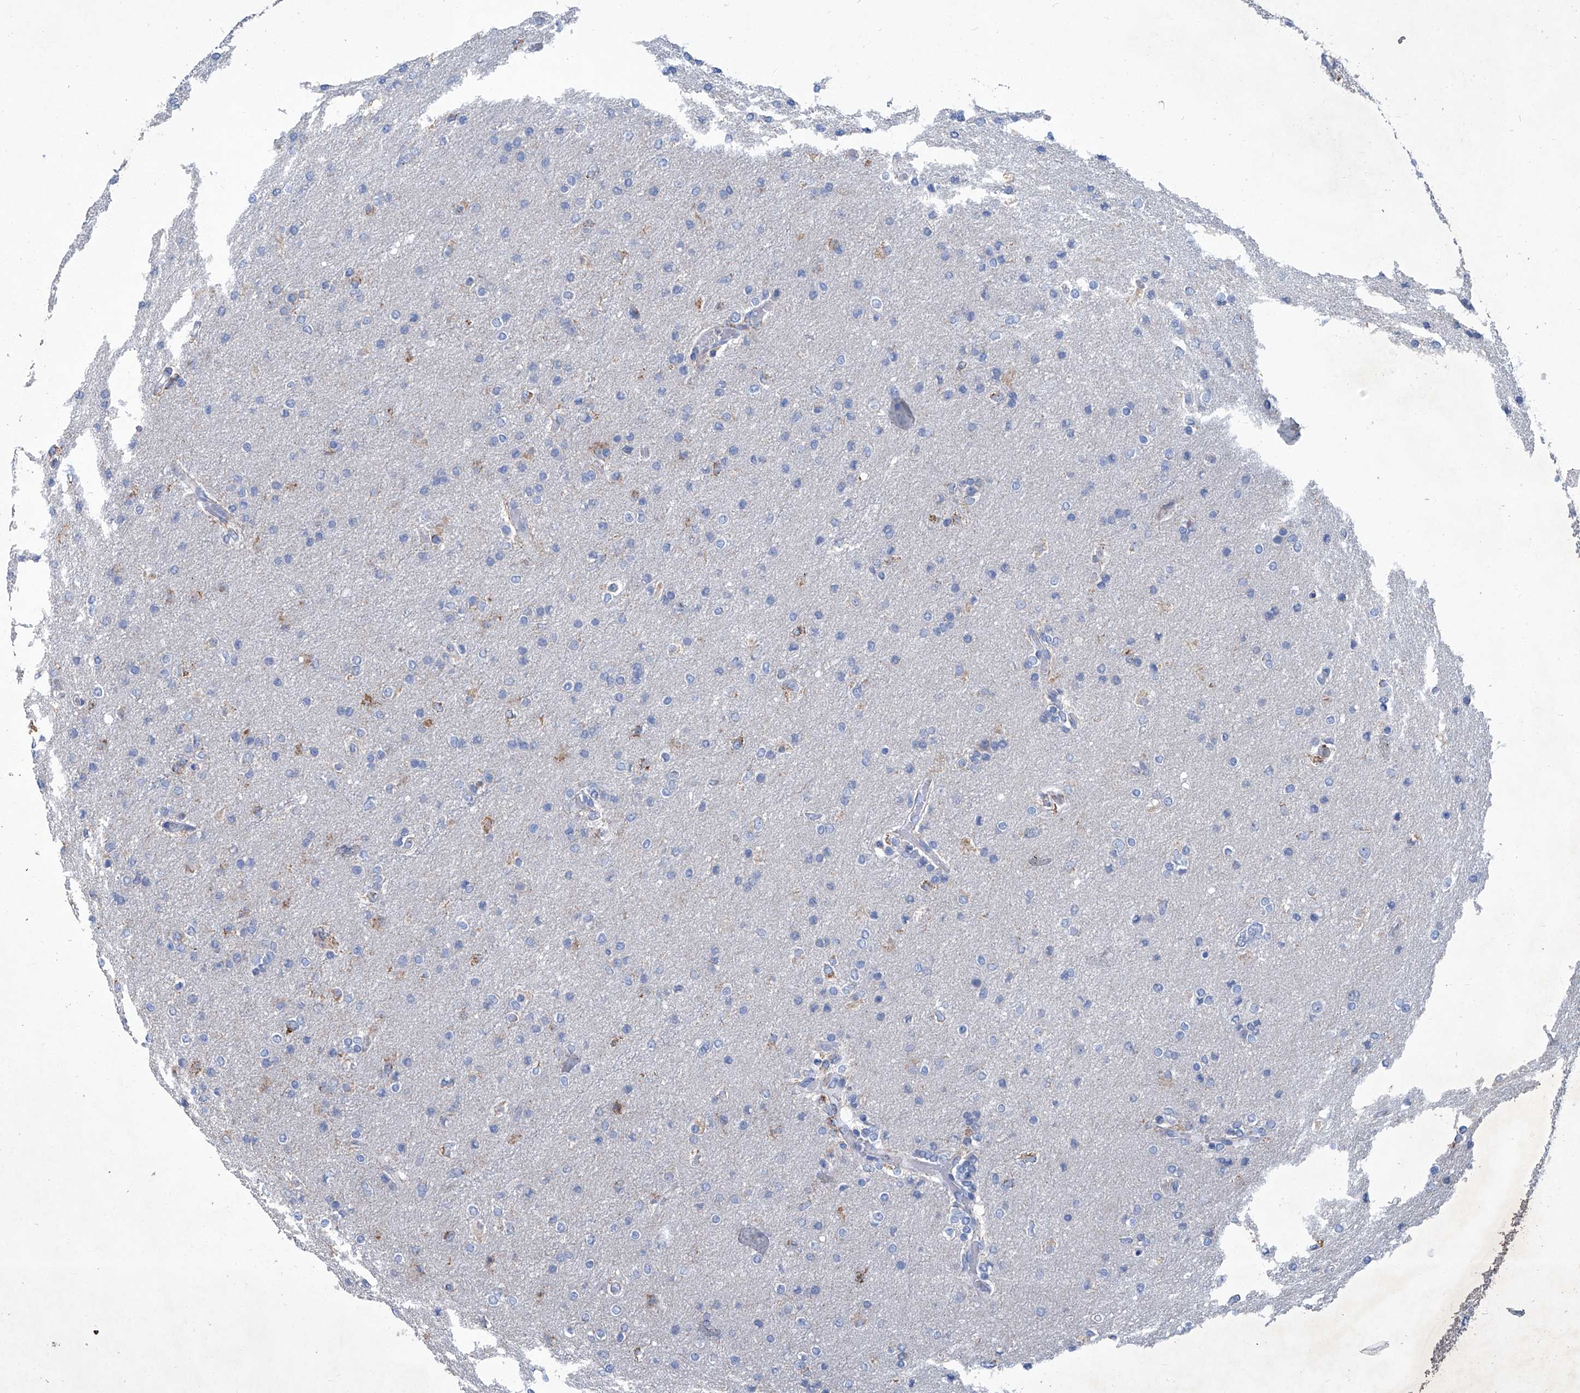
{"staining": {"intensity": "negative", "quantity": "none", "location": "none"}, "tissue": "glioma", "cell_type": "Tumor cells", "image_type": "cancer", "snomed": [{"axis": "morphology", "description": "Glioma, malignant, High grade"}, {"axis": "topography", "description": "Cerebral cortex"}], "caption": "Histopathology image shows no significant protein expression in tumor cells of malignant glioma (high-grade).", "gene": "MTARC1", "patient": {"sex": "female", "age": 36}}